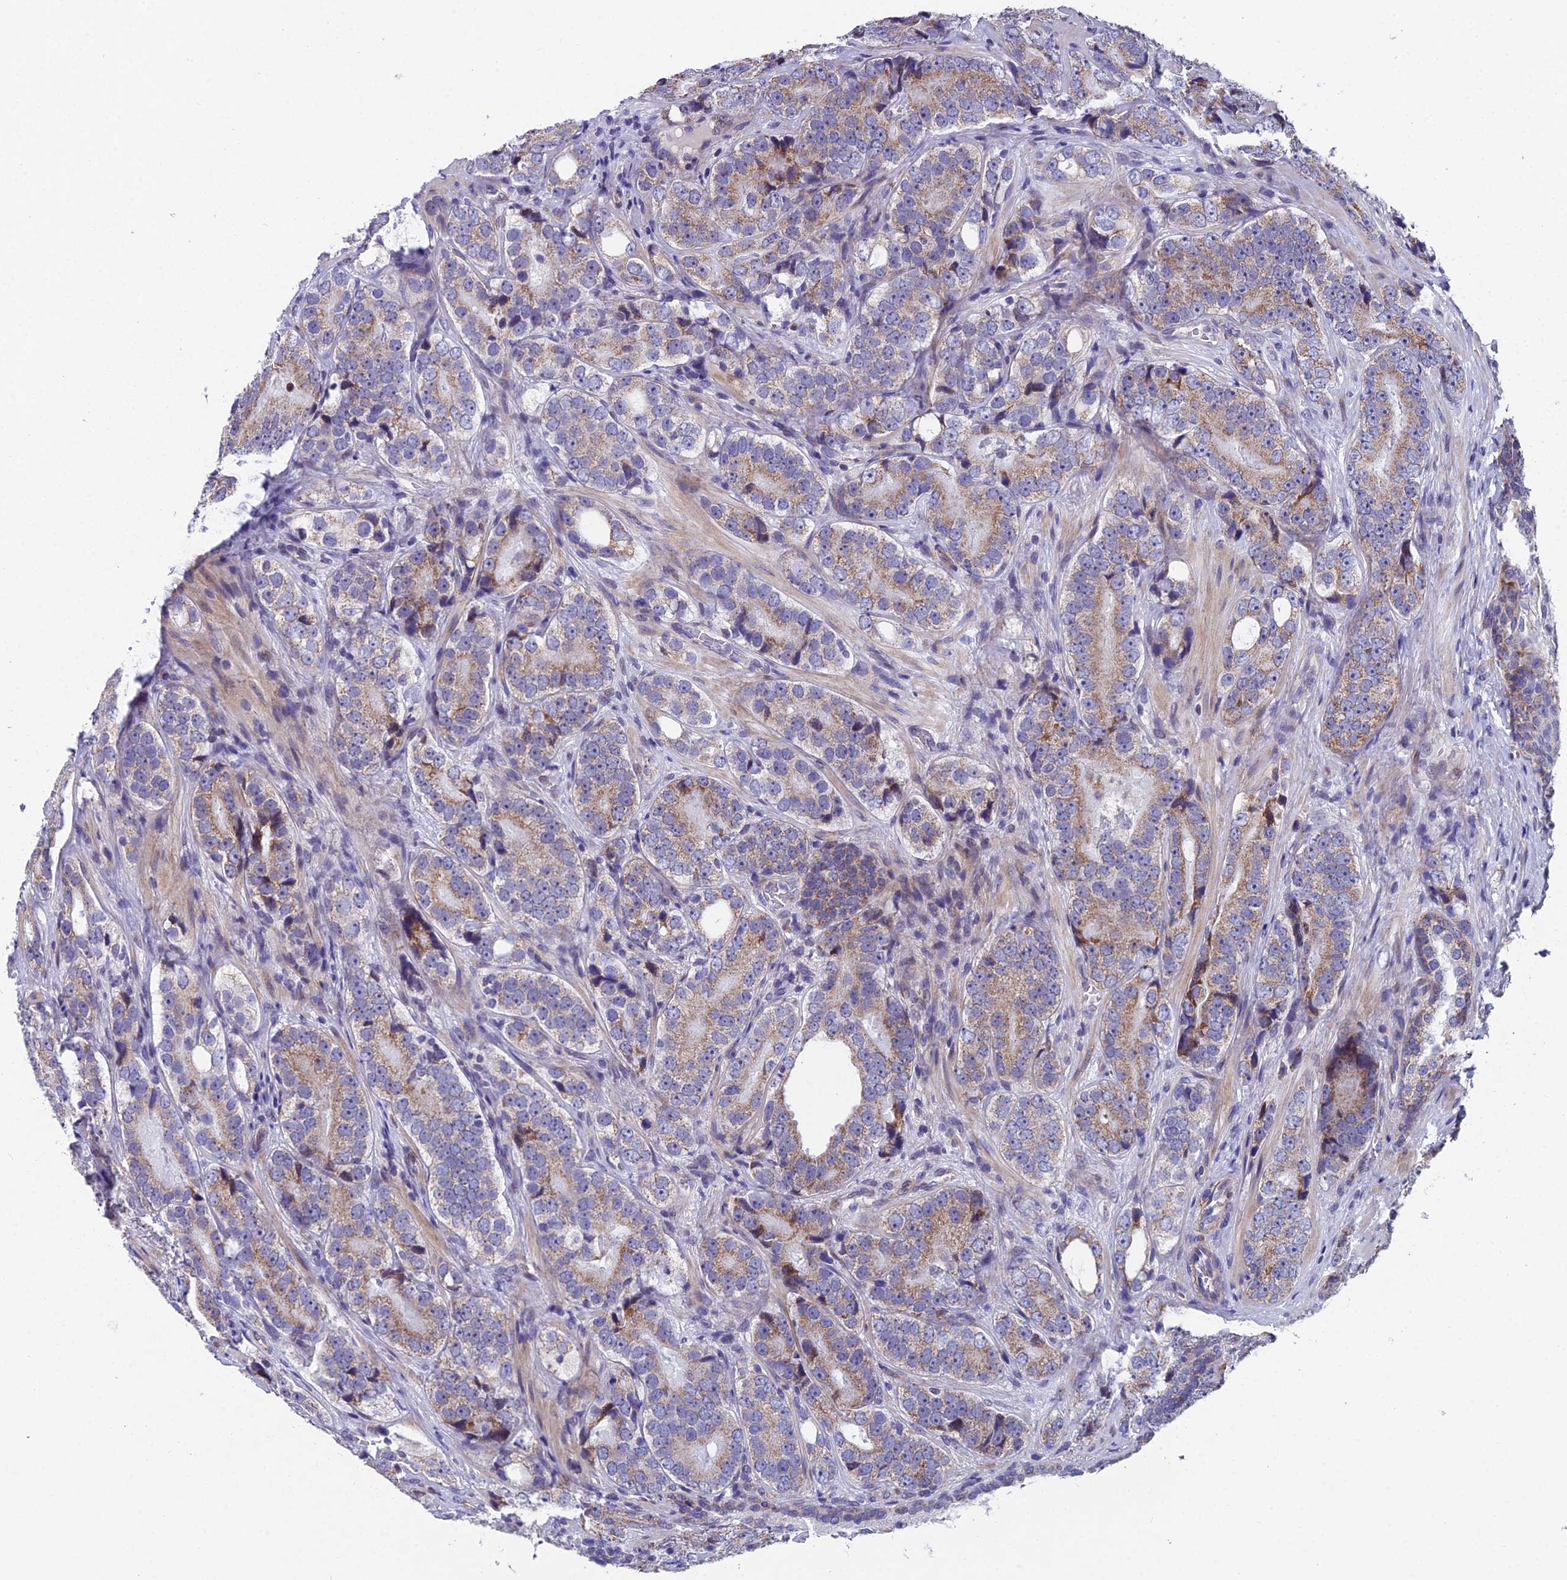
{"staining": {"intensity": "weak", "quantity": "25%-75%", "location": "cytoplasmic/membranous"}, "tissue": "prostate cancer", "cell_type": "Tumor cells", "image_type": "cancer", "snomed": [{"axis": "morphology", "description": "Adenocarcinoma, High grade"}, {"axis": "topography", "description": "Prostate"}], "caption": "Prostate high-grade adenocarcinoma stained with a brown dye shows weak cytoplasmic/membranous positive staining in approximately 25%-75% of tumor cells.", "gene": "XKR9", "patient": {"sex": "male", "age": 56}}